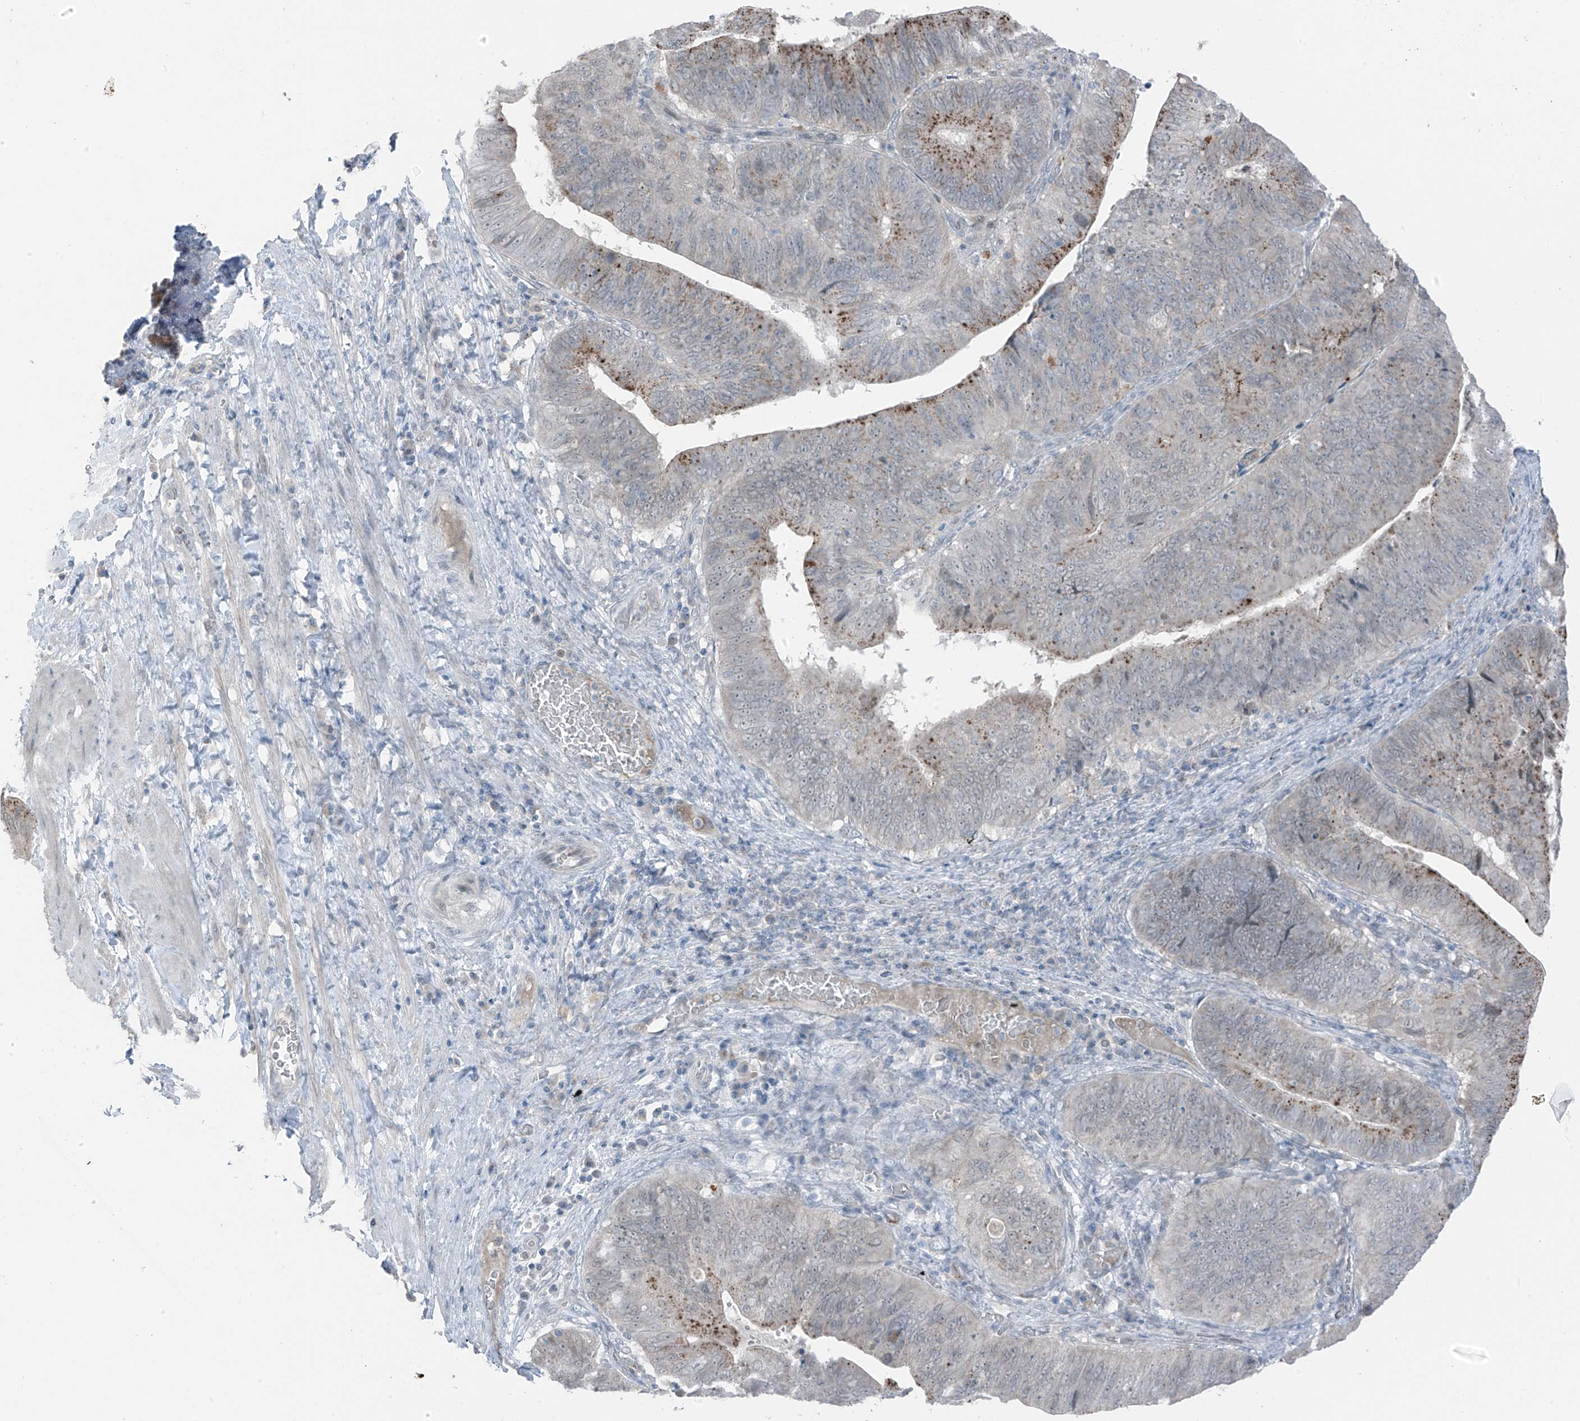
{"staining": {"intensity": "moderate", "quantity": "25%-75%", "location": "cytoplasmic/membranous"}, "tissue": "pancreatic cancer", "cell_type": "Tumor cells", "image_type": "cancer", "snomed": [{"axis": "morphology", "description": "Adenocarcinoma, NOS"}, {"axis": "topography", "description": "Pancreas"}], "caption": "Tumor cells exhibit medium levels of moderate cytoplasmic/membranous positivity in approximately 25%-75% of cells in adenocarcinoma (pancreatic).", "gene": "PRDM6", "patient": {"sex": "male", "age": 63}}